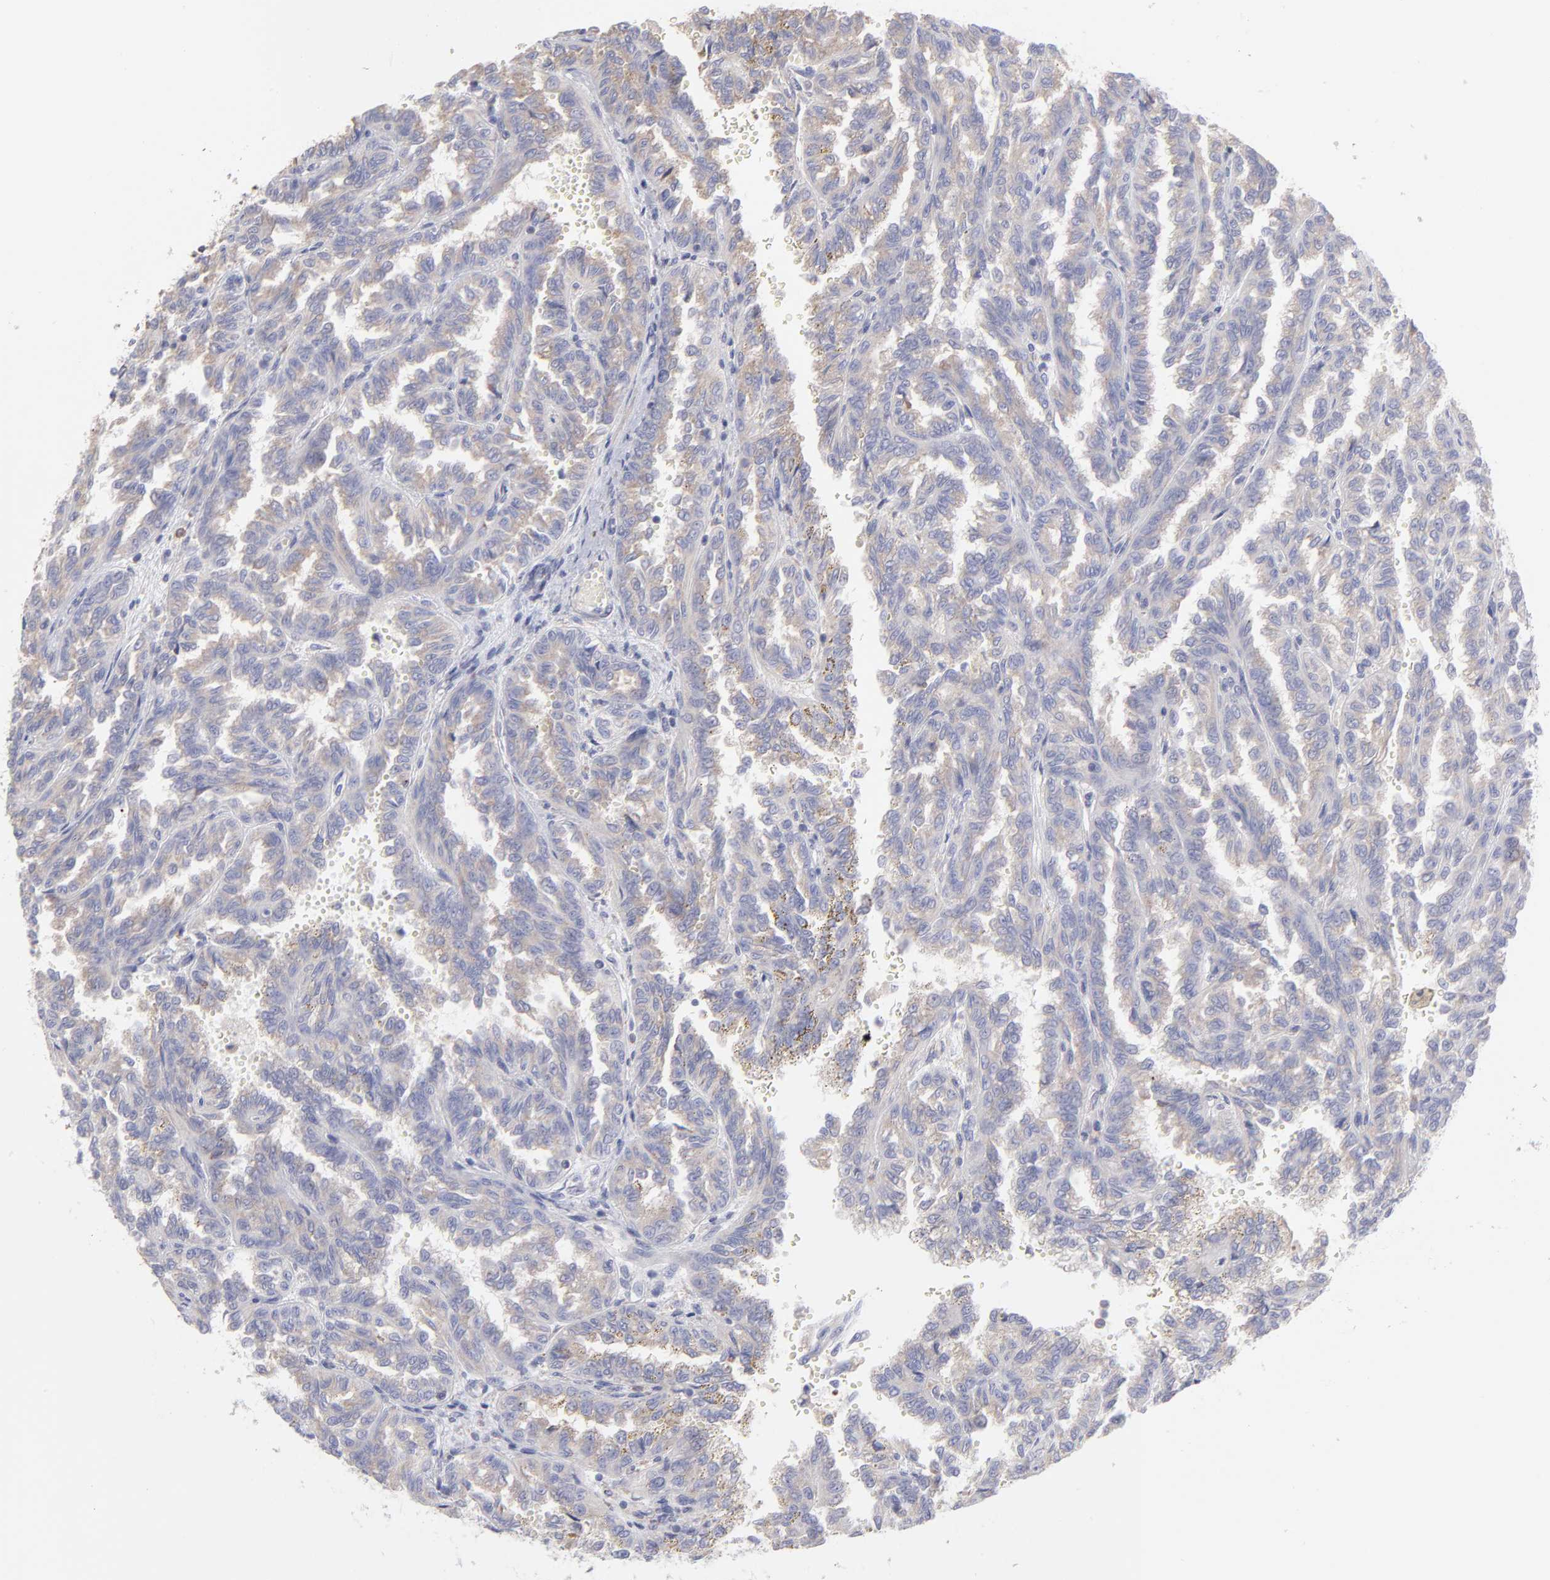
{"staining": {"intensity": "negative", "quantity": "none", "location": "none"}, "tissue": "renal cancer", "cell_type": "Tumor cells", "image_type": "cancer", "snomed": [{"axis": "morphology", "description": "Inflammation, NOS"}, {"axis": "morphology", "description": "Adenocarcinoma, NOS"}, {"axis": "topography", "description": "Kidney"}], "caption": "Immunohistochemistry (IHC) of renal cancer shows no expression in tumor cells. (Brightfield microscopy of DAB (3,3'-diaminobenzidine) IHC at high magnification).", "gene": "RPLP0", "patient": {"sex": "male", "age": 68}}